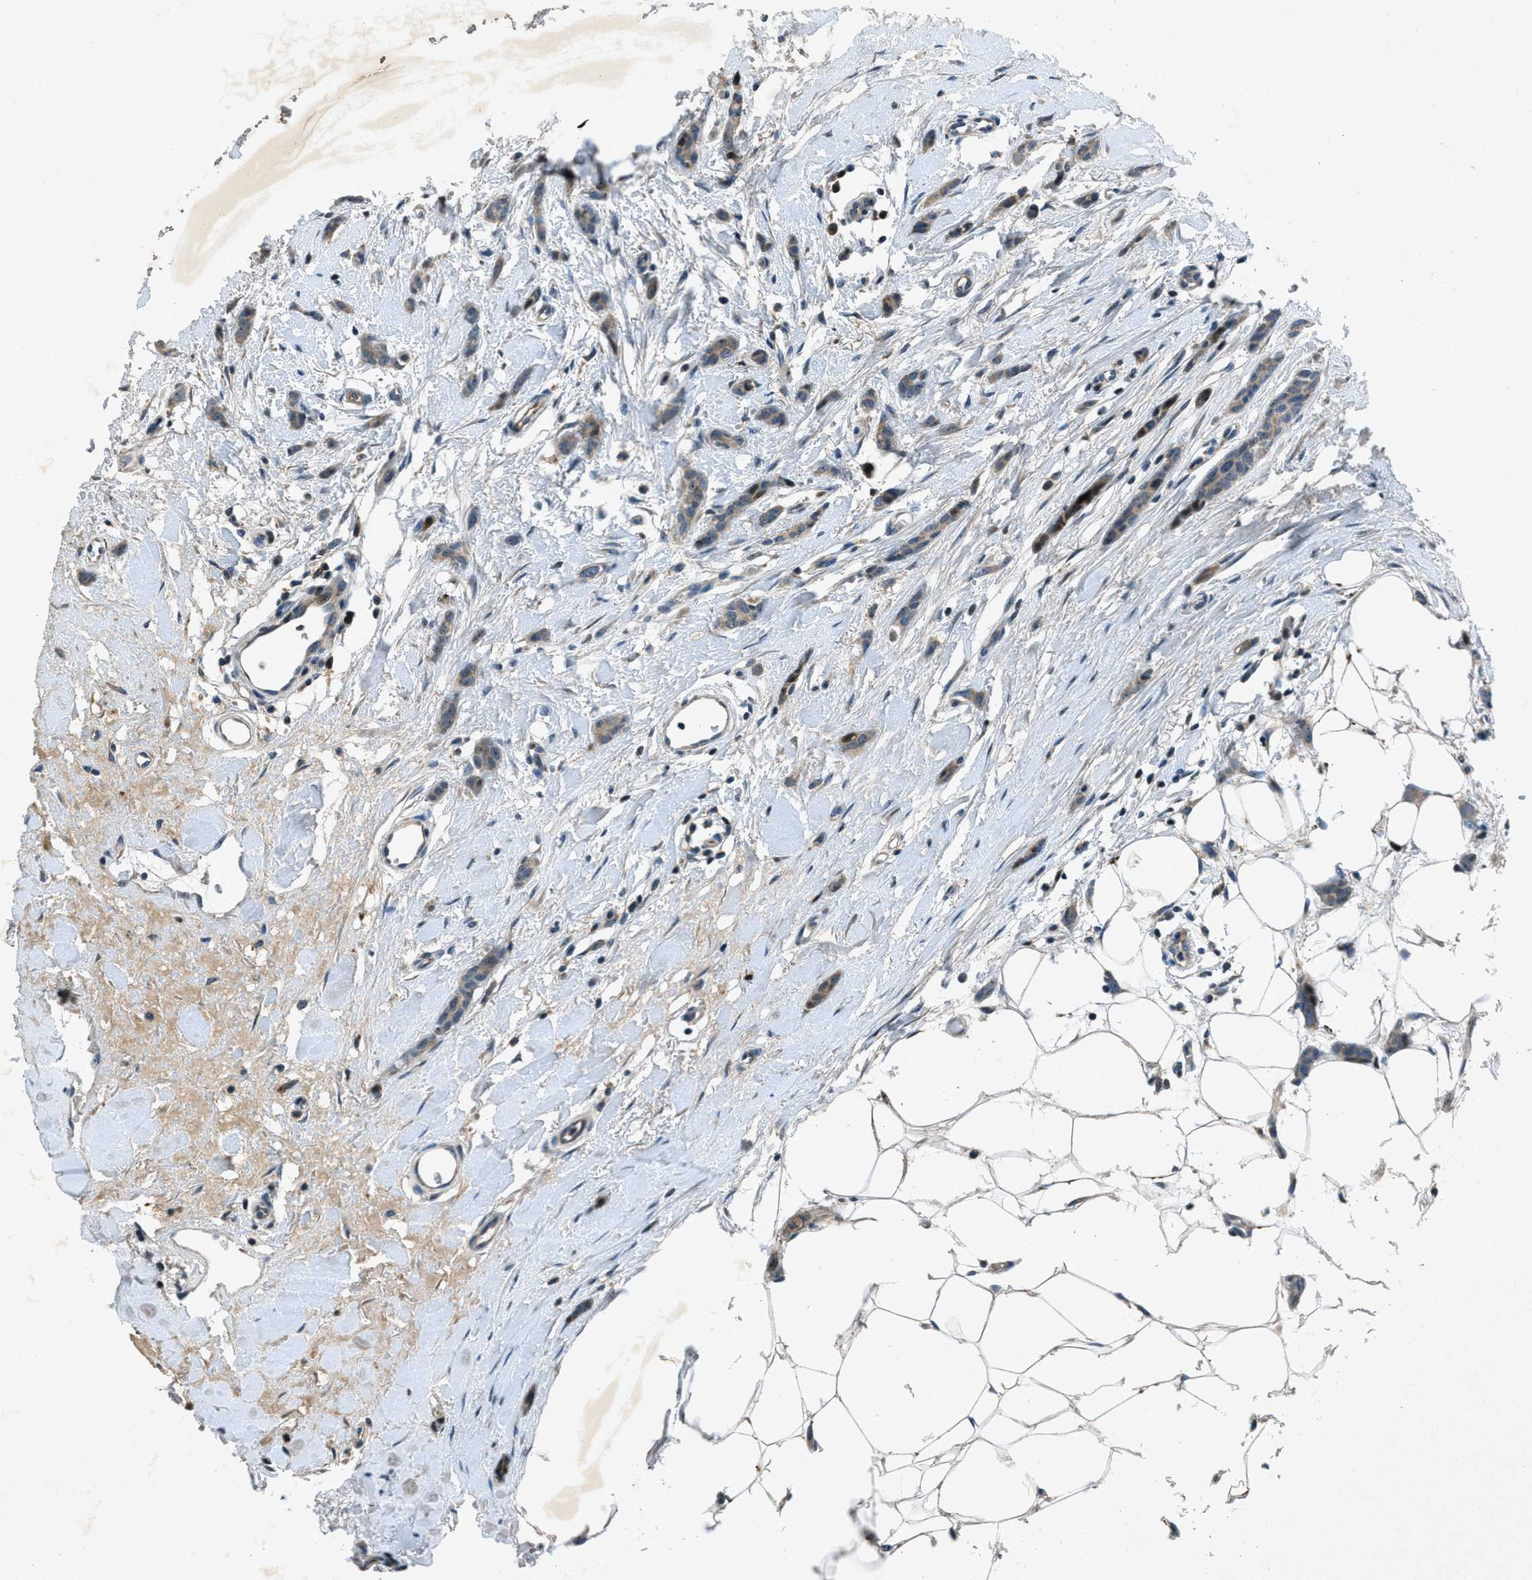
{"staining": {"intensity": "weak", "quantity": ">75%", "location": "cytoplasmic/membranous"}, "tissue": "breast cancer", "cell_type": "Tumor cells", "image_type": "cancer", "snomed": [{"axis": "morphology", "description": "Lobular carcinoma"}, {"axis": "topography", "description": "Skin"}, {"axis": "topography", "description": "Breast"}], "caption": "A histopathology image of human breast cancer (lobular carcinoma) stained for a protein demonstrates weak cytoplasmic/membranous brown staining in tumor cells.", "gene": "CLEC2D", "patient": {"sex": "female", "age": 46}}